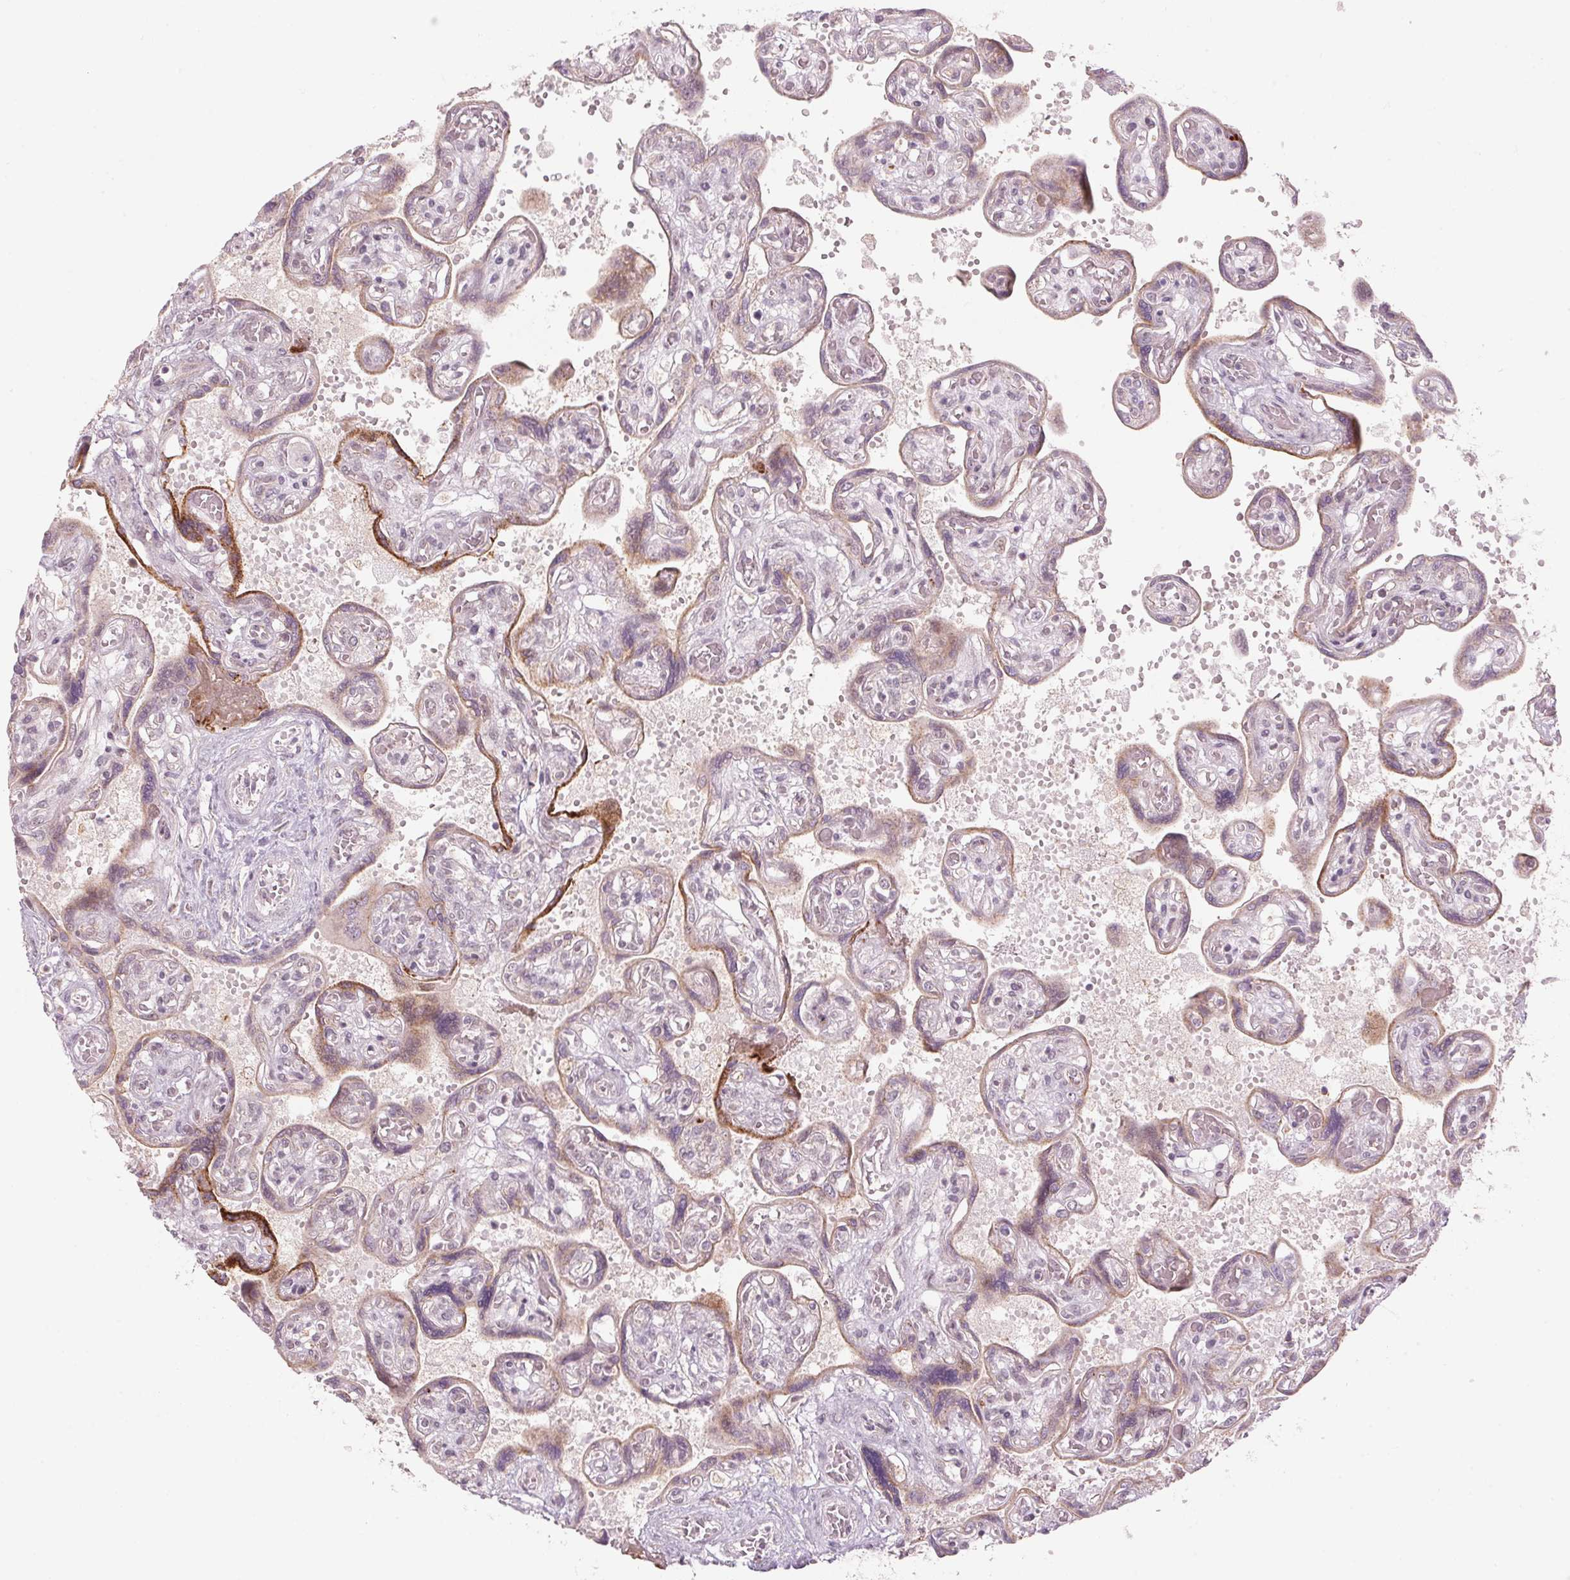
{"staining": {"intensity": "negative", "quantity": "none", "location": "none"}, "tissue": "placenta", "cell_type": "Decidual cells", "image_type": "normal", "snomed": [{"axis": "morphology", "description": "Normal tissue, NOS"}, {"axis": "topography", "description": "Placenta"}], "caption": "This image is of benign placenta stained with immunohistochemistry to label a protein in brown with the nuclei are counter-stained blue. There is no expression in decidual cells.", "gene": "TMED6", "patient": {"sex": "female", "age": 32}}